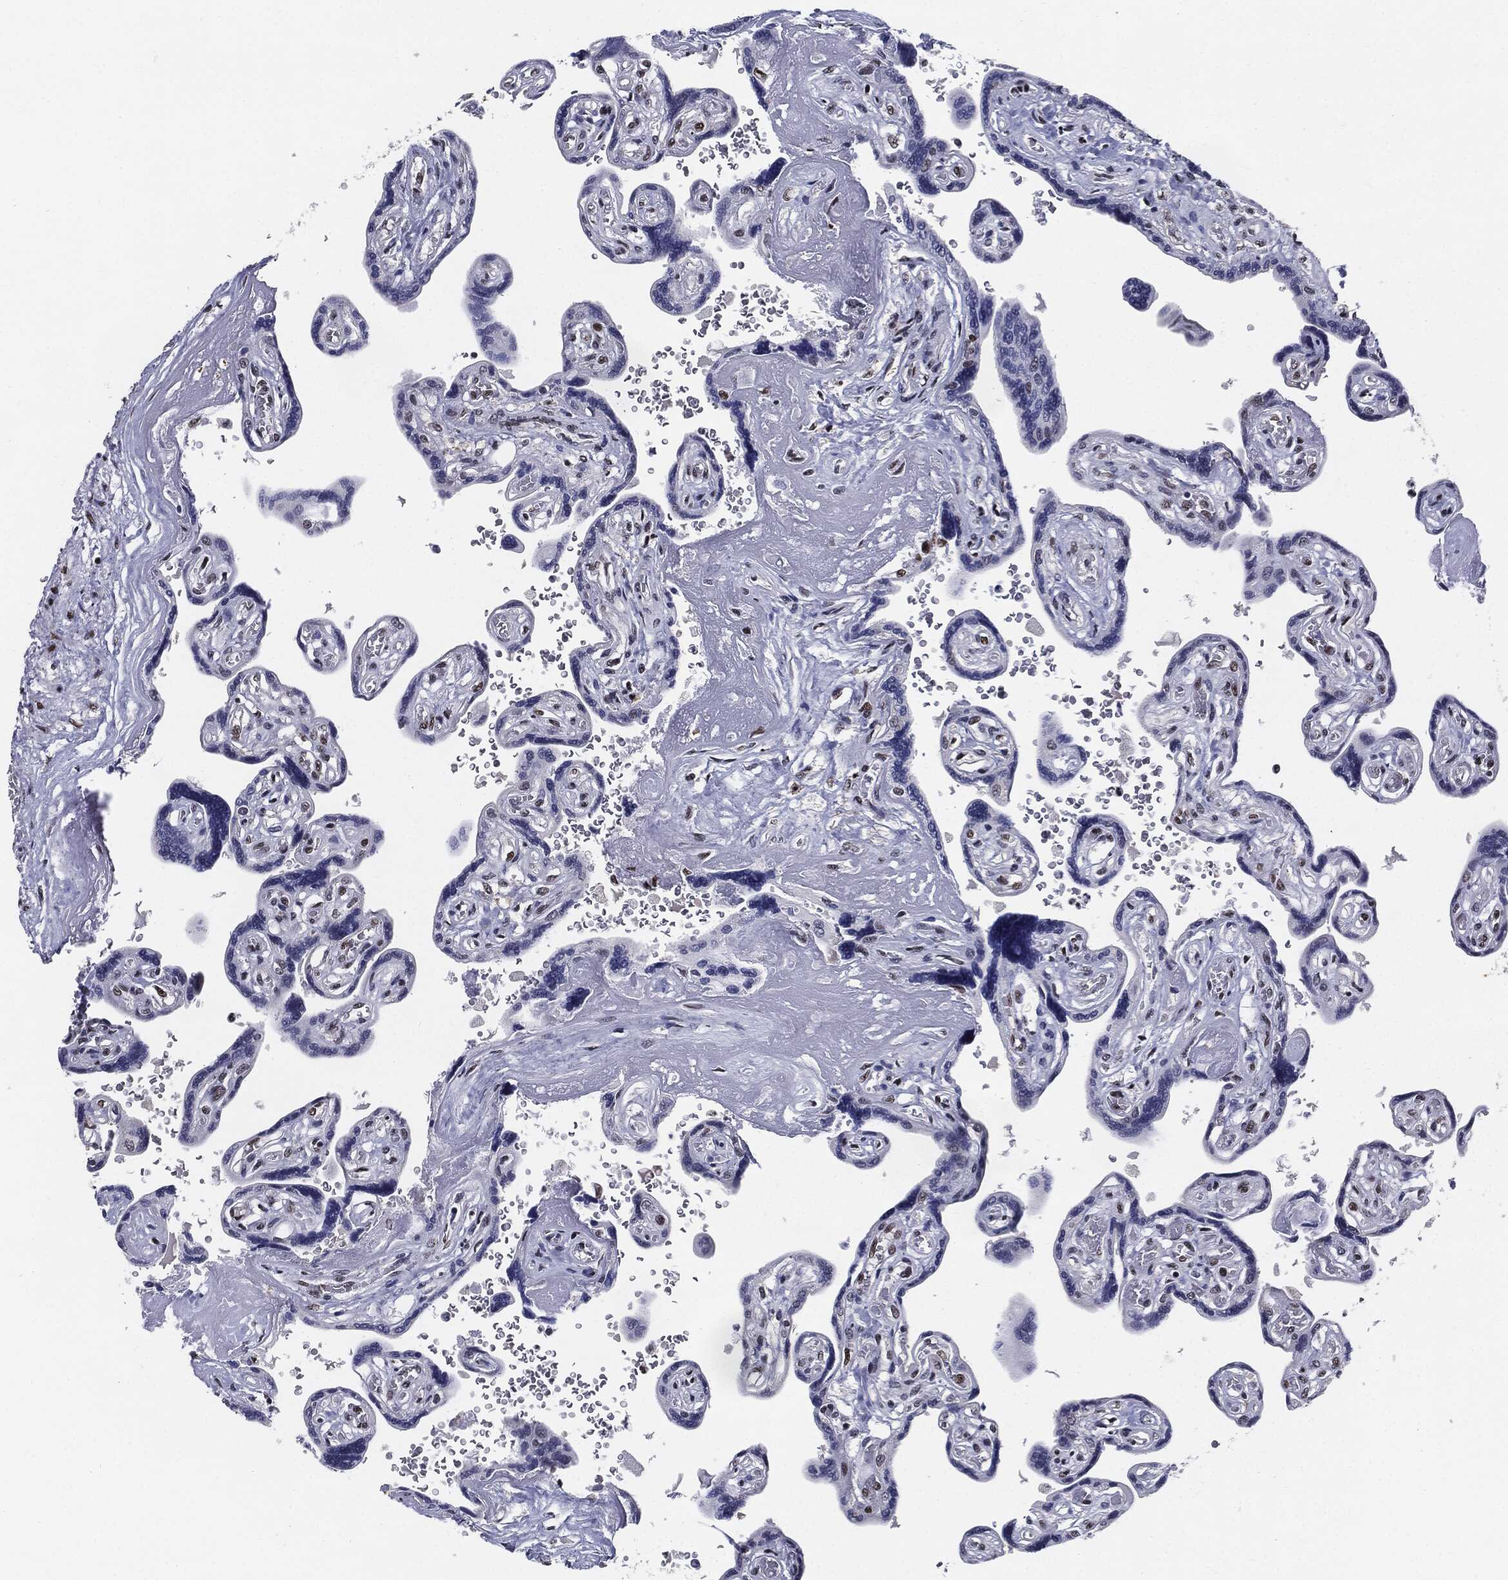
{"staining": {"intensity": "strong", "quantity": ">75%", "location": "nuclear"}, "tissue": "placenta", "cell_type": "Decidual cells", "image_type": "normal", "snomed": [{"axis": "morphology", "description": "Normal tissue, NOS"}, {"axis": "topography", "description": "Placenta"}], "caption": "A brown stain shows strong nuclear positivity of a protein in decidual cells of unremarkable placenta. The protein of interest is stained brown, and the nuclei are stained in blue (DAB IHC with brightfield microscopy, high magnification).", "gene": "JUN", "patient": {"sex": "female", "age": 32}}